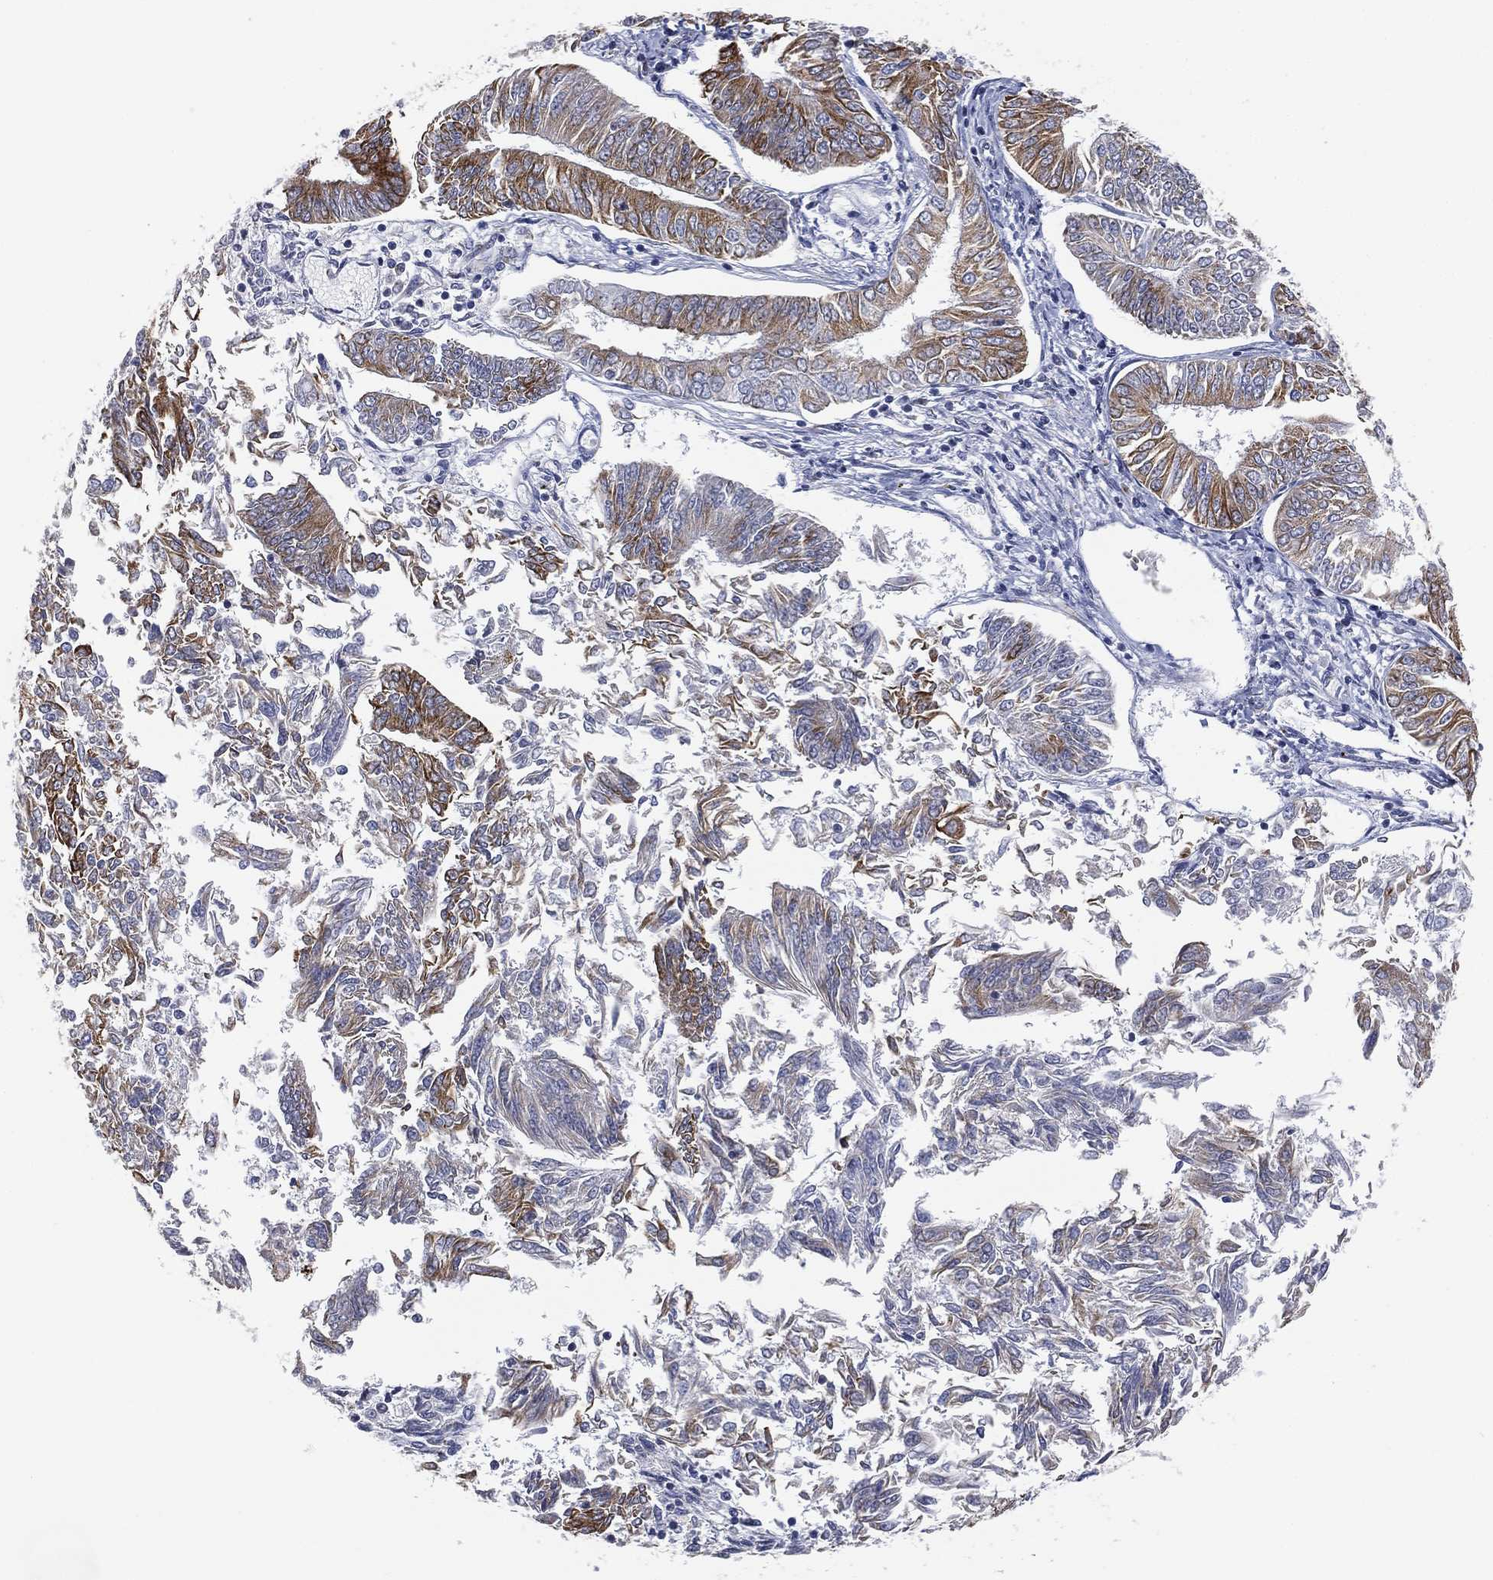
{"staining": {"intensity": "strong", "quantity": "25%-75%", "location": "cytoplasmic/membranous"}, "tissue": "endometrial cancer", "cell_type": "Tumor cells", "image_type": "cancer", "snomed": [{"axis": "morphology", "description": "Adenocarcinoma, NOS"}, {"axis": "topography", "description": "Endometrium"}], "caption": "Endometrial cancer stained for a protein (brown) exhibits strong cytoplasmic/membranous positive expression in approximately 25%-75% of tumor cells.", "gene": "TICAM1", "patient": {"sex": "female", "age": 58}}